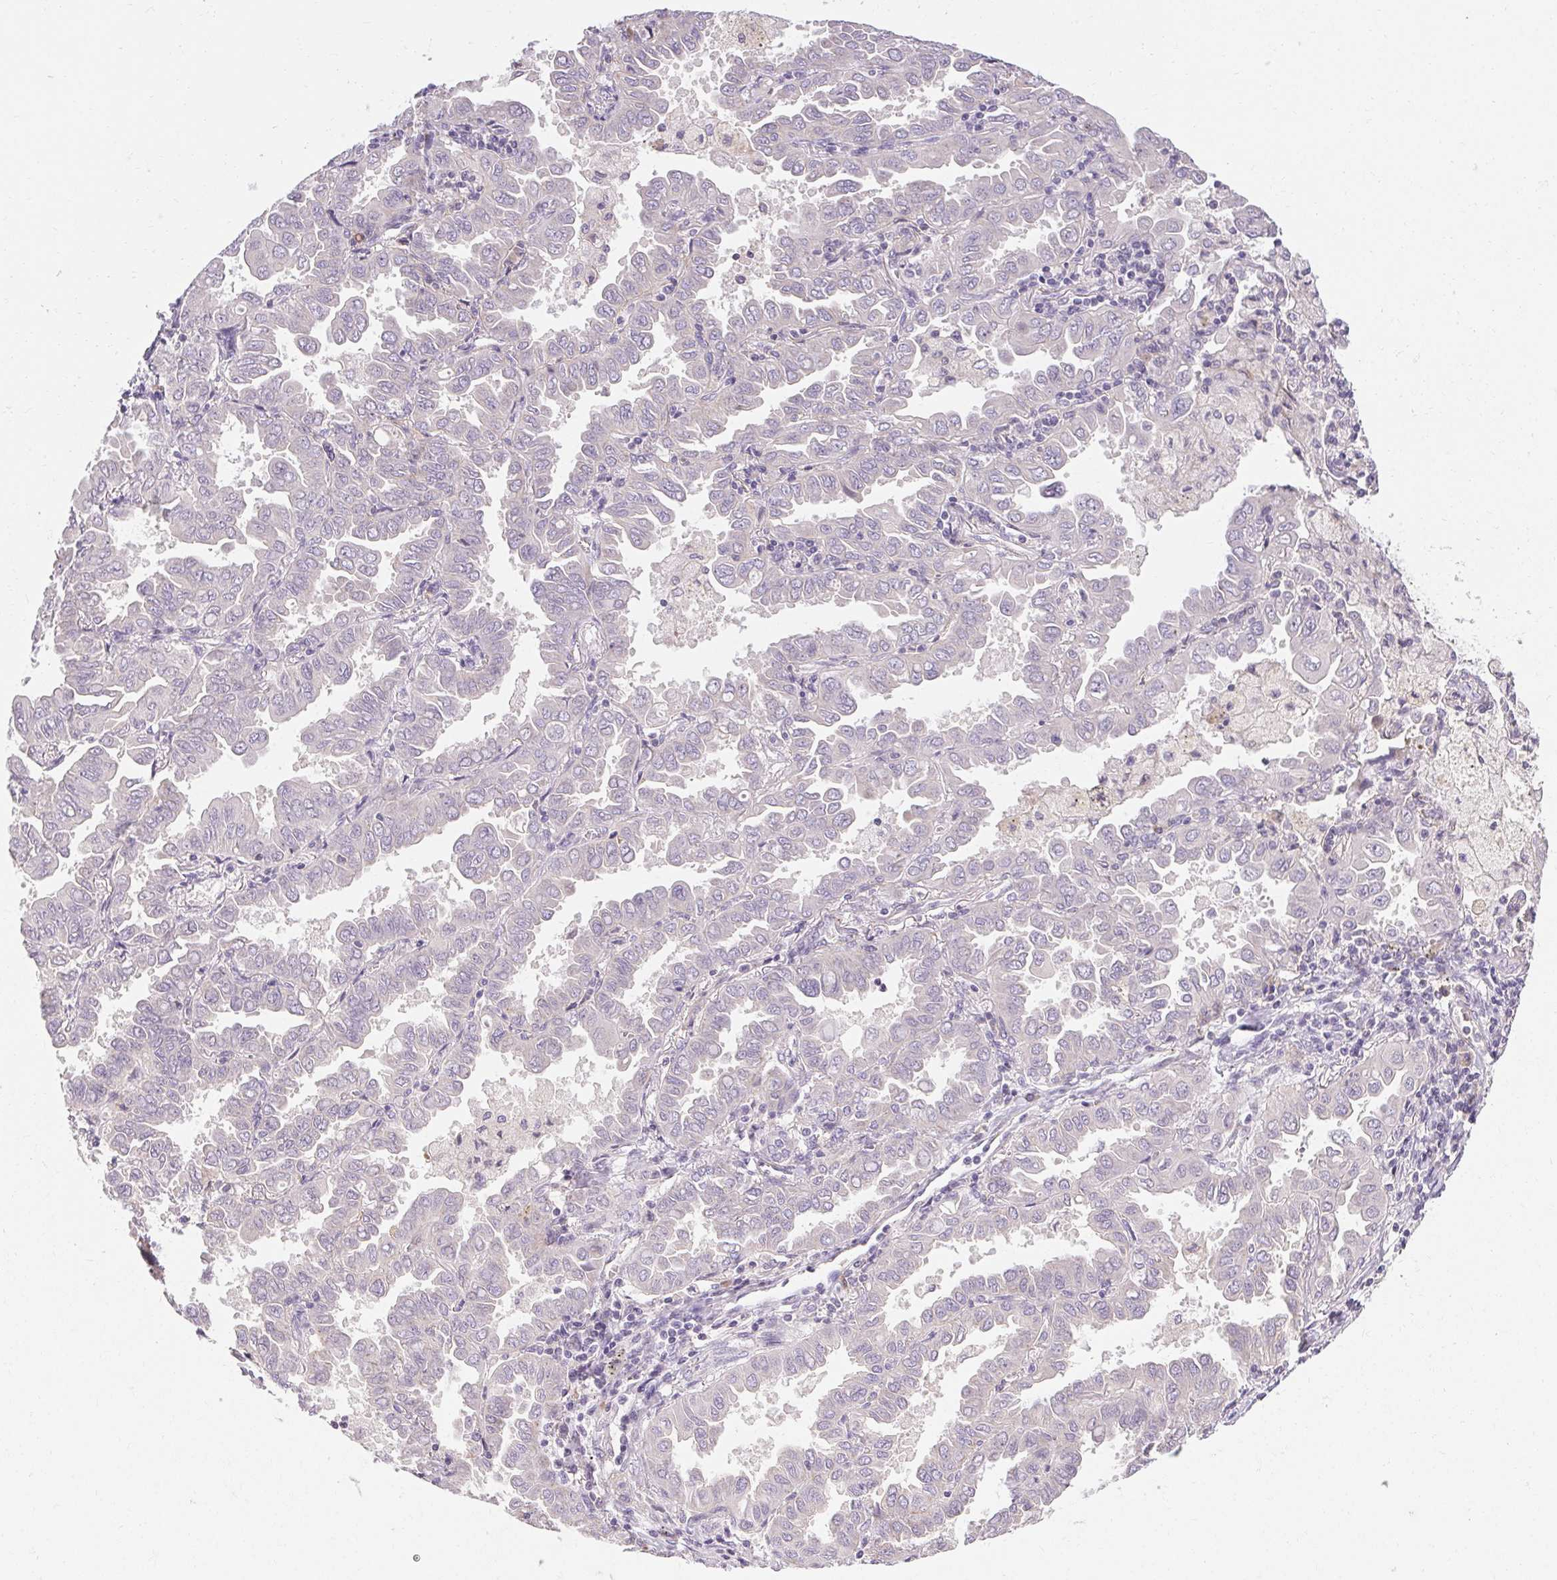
{"staining": {"intensity": "negative", "quantity": "none", "location": "none"}, "tissue": "lung cancer", "cell_type": "Tumor cells", "image_type": "cancer", "snomed": [{"axis": "morphology", "description": "Adenocarcinoma, NOS"}, {"axis": "topography", "description": "Lung"}], "caption": "The image exhibits no staining of tumor cells in lung adenocarcinoma.", "gene": "TMEM52B", "patient": {"sex": "male", "age": 64}}